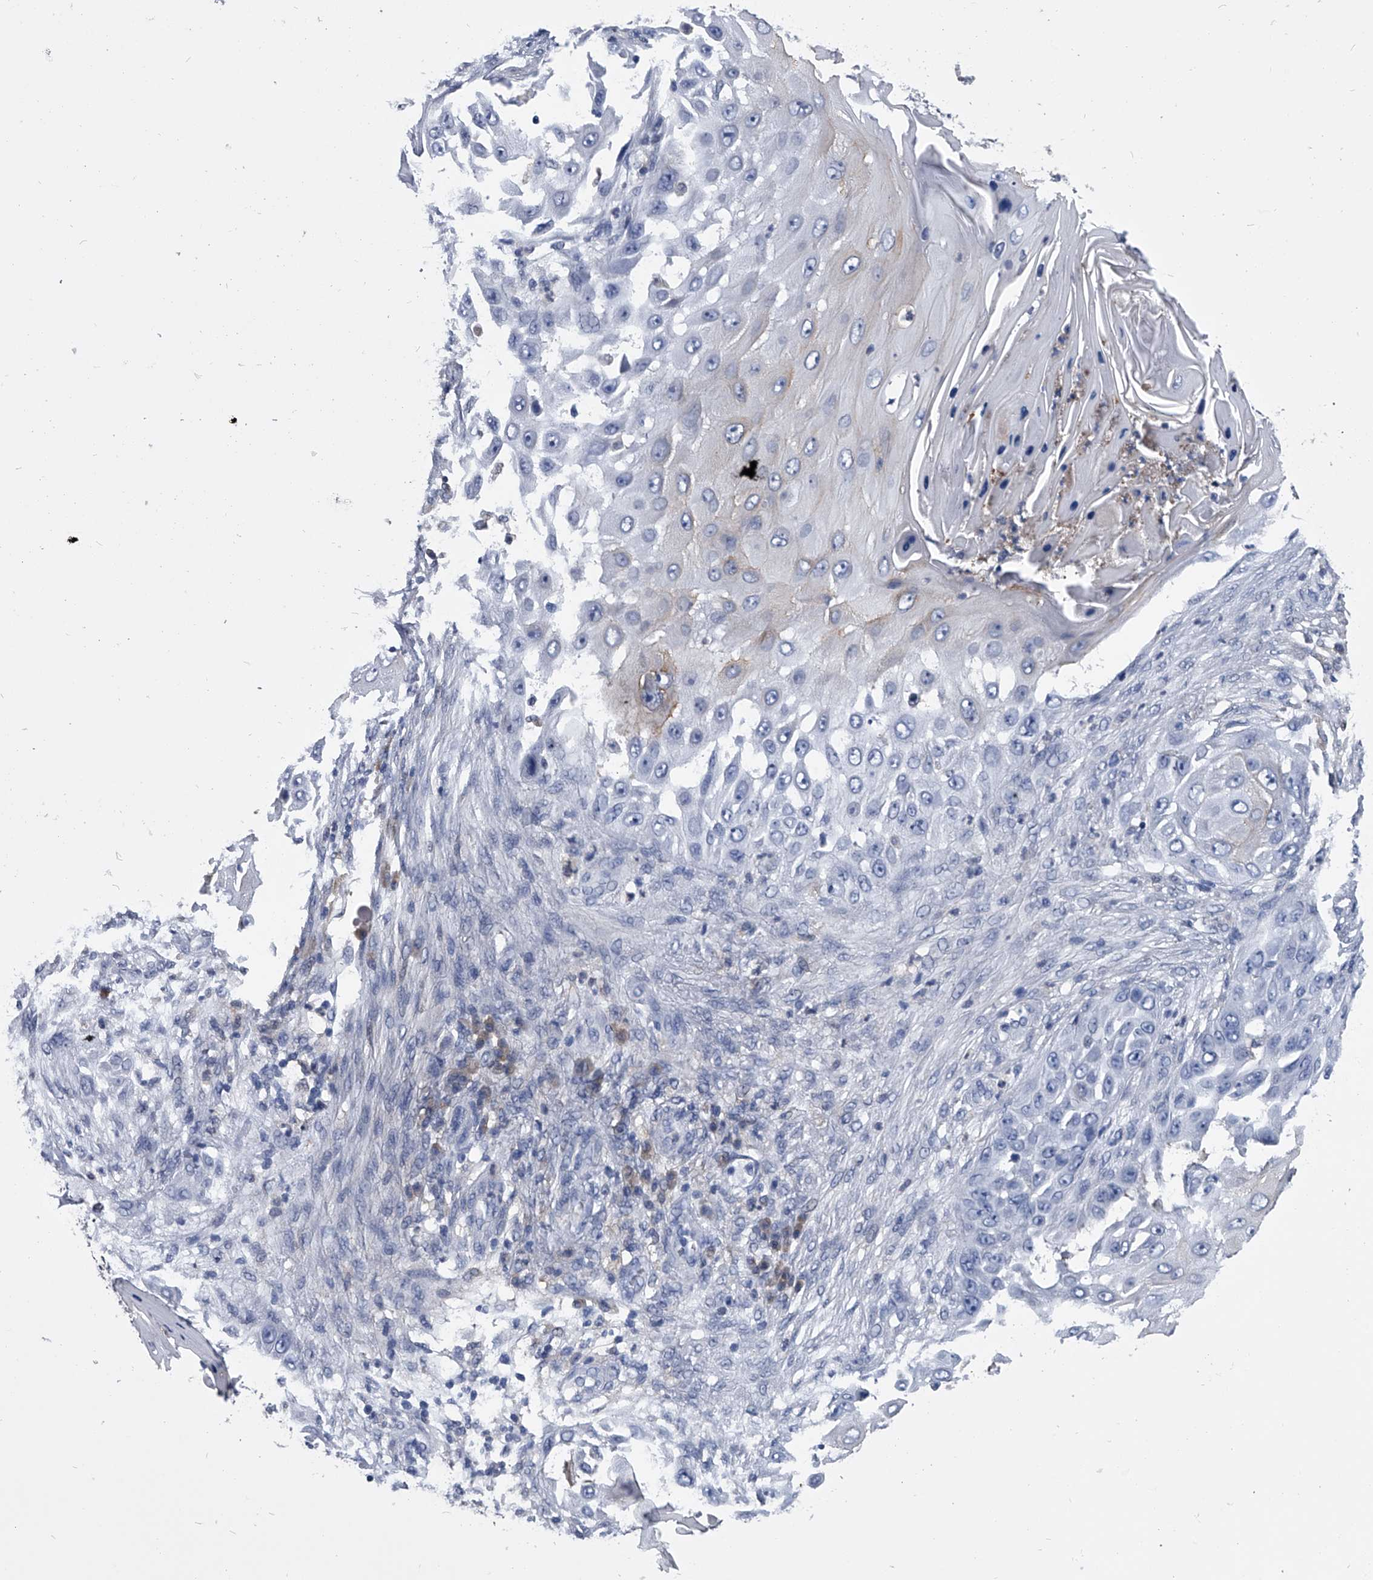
{"staining": {"intensity": "negative", "quantity": "none", "location": "none"}, "tissue": "skin cancer", "cell_type": "Tumor cells", "image_type": "cancer", "snomed": [{"axis": "morphology", "description": "Squamous cell carcinoma, NOS"}, {"axis": "topography", "description": "Skin"}], "caption": "High magnification brightfield microscopy of skin cancer (squamous cell carcinoma) stained with DAB (3,3'-diaminobenzidine) (brown) and counterstained with hematoxylin (blue): tumor cells show no significant staining.", "gene": "PDXK", "patient": {"sex": "female", "age": 44}}